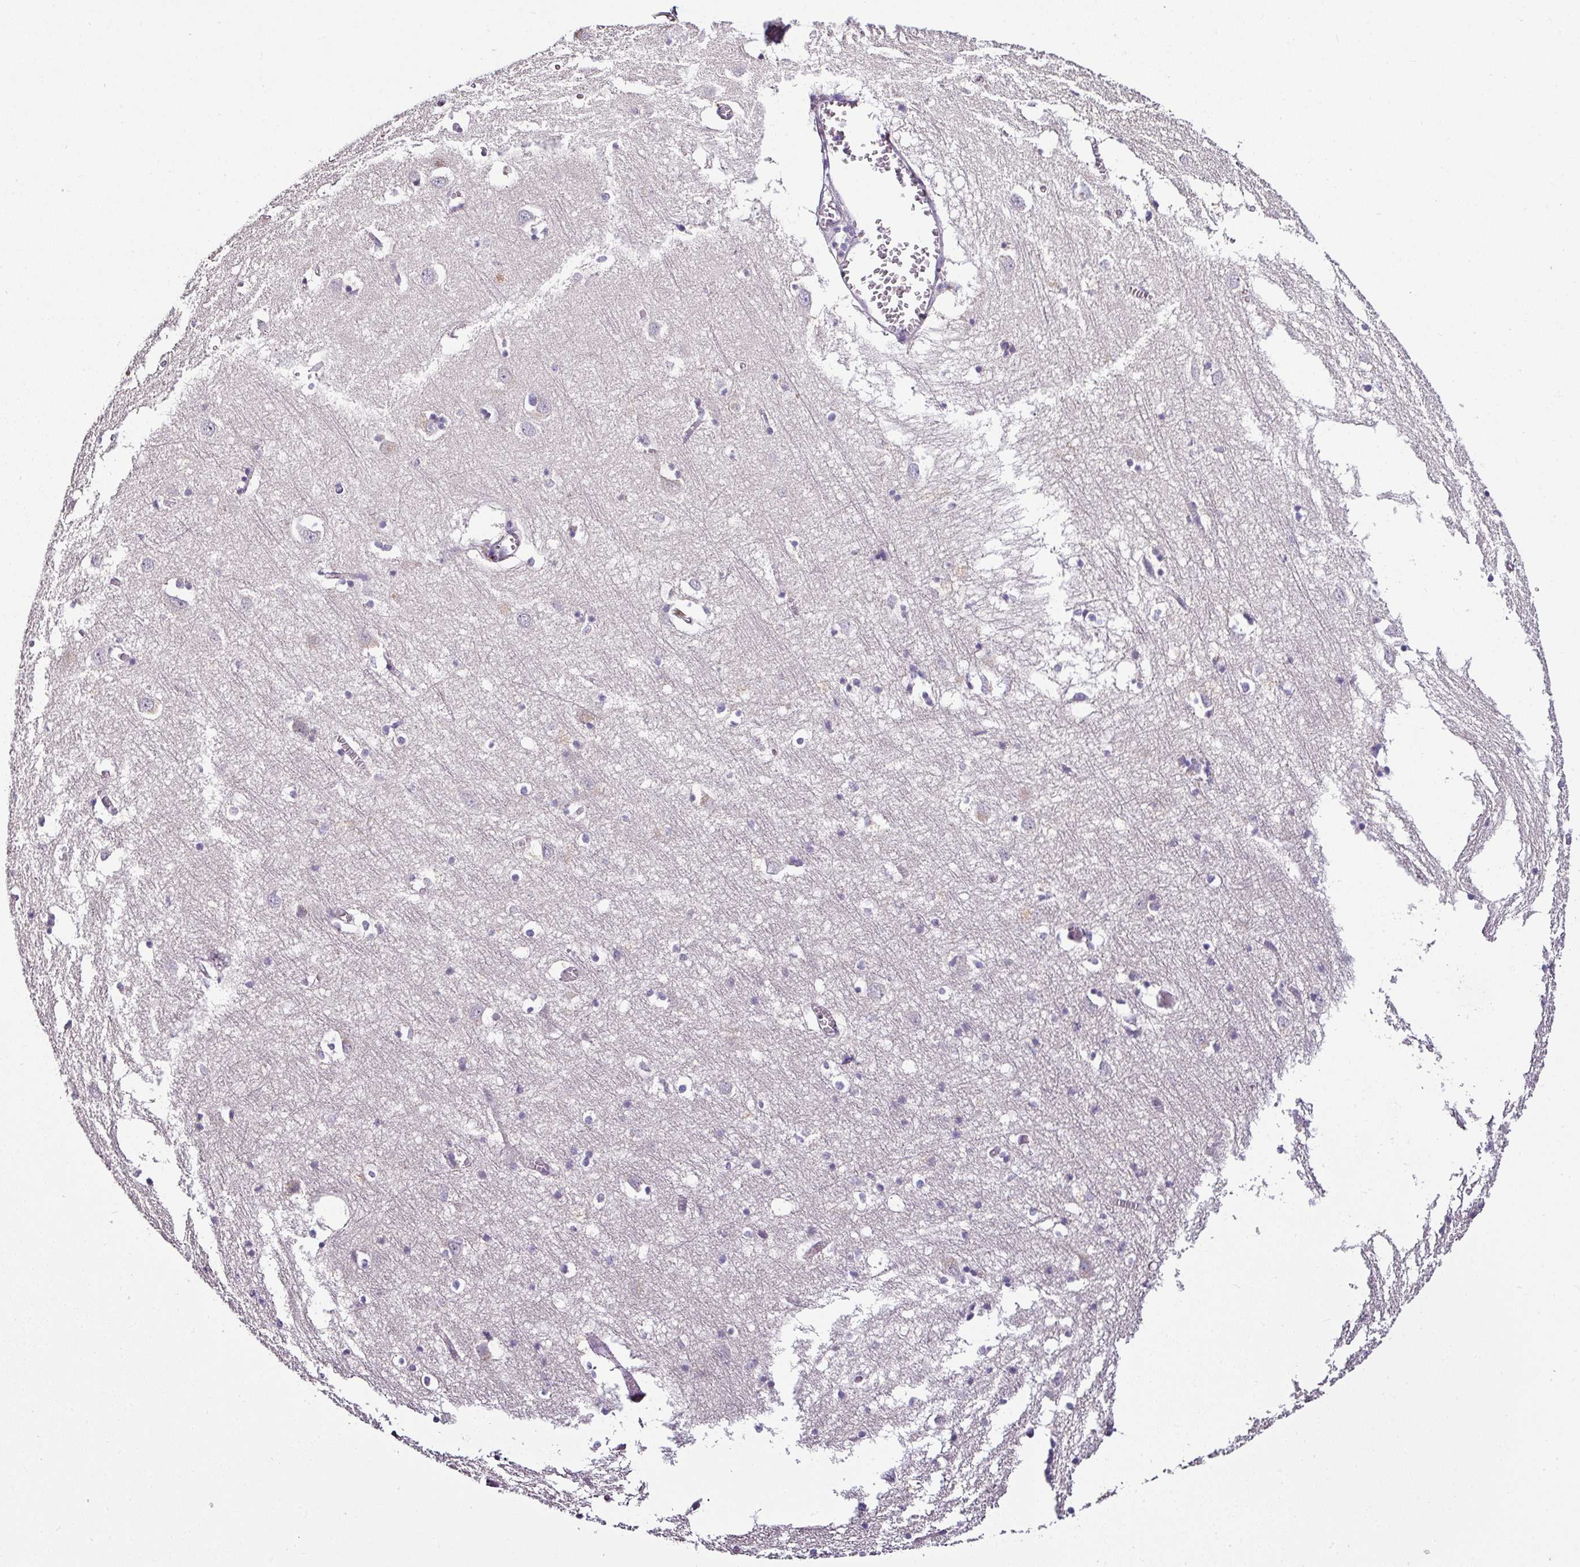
{"staining": {"intensity": "negative", "quantity": "none", "location": "none"}, "tissue": "cerebral cortex", "cell_type": "Endothelial cells", "image_type": "normal", "snomed": [{"axis": "morphology", "description": "Normal tissue, NOS"}, {"axis": "topography", "description": "Cerebral cortex"}], "caption": "Immunohistochemistry photomicrograph of normal human cerebral cortex stained for a protein (brown), which displays no staining in endothelial cells.", "gene": "NAPSA", "patient": {"sex": "male", "age": 70}}